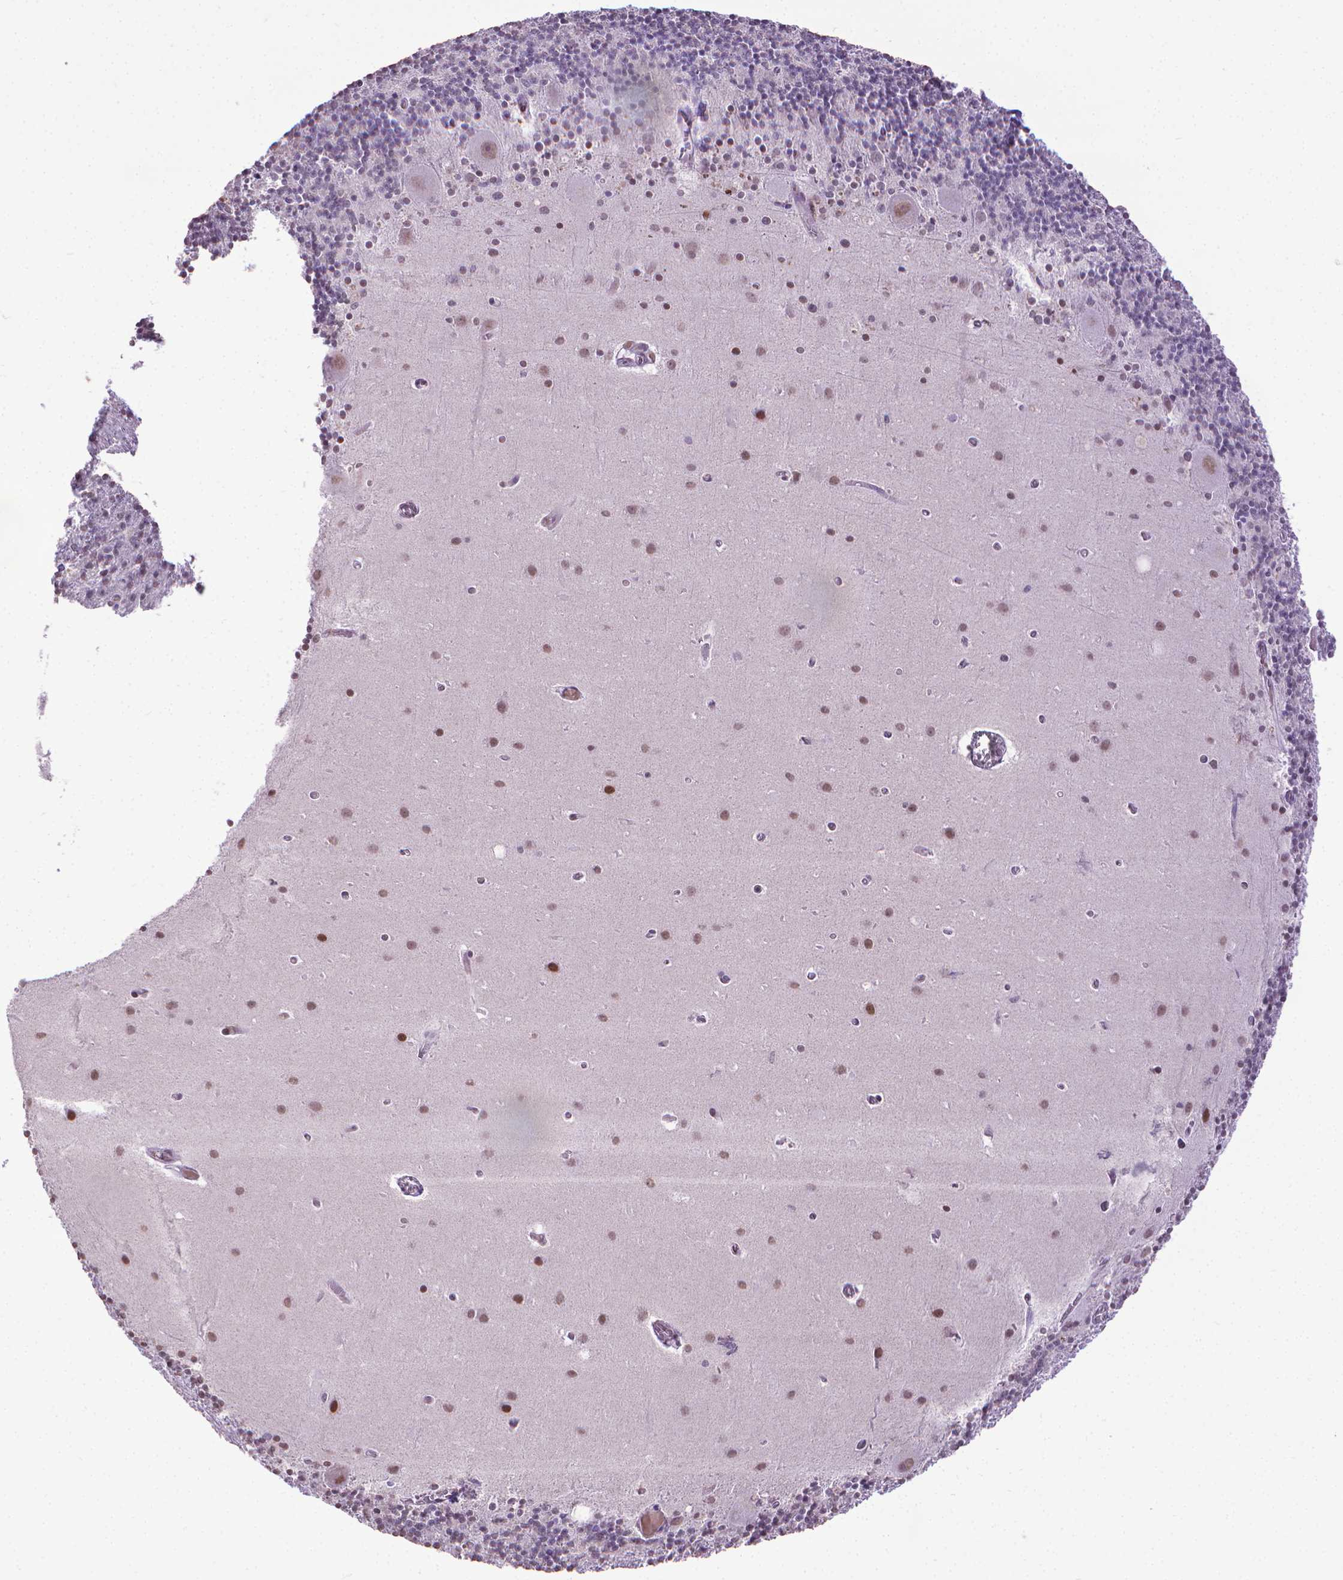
{"staining": {"intensity": "negative", "quantity": "none", "location": "none"}, "tissue": "cerebellum", "cell_type": "Cells in granular layer", "image_type": "normal", "snomed": [{"axis": "morphology", "description": "Normal tissue, NOS"}, {"axis": "topography", "description": "Cerebellum"}], "caption": "Cerebellum was stained to show a protein in brown. There is no significant expression in cells in granular layer. The staining was performed using DAB to visualize the protein expression in brown, while the nuclei were stained in blue with hematoxylin (Magnification: 20x).", "gene": "KMO", "patient": {"sex": "male", "age": 70}}